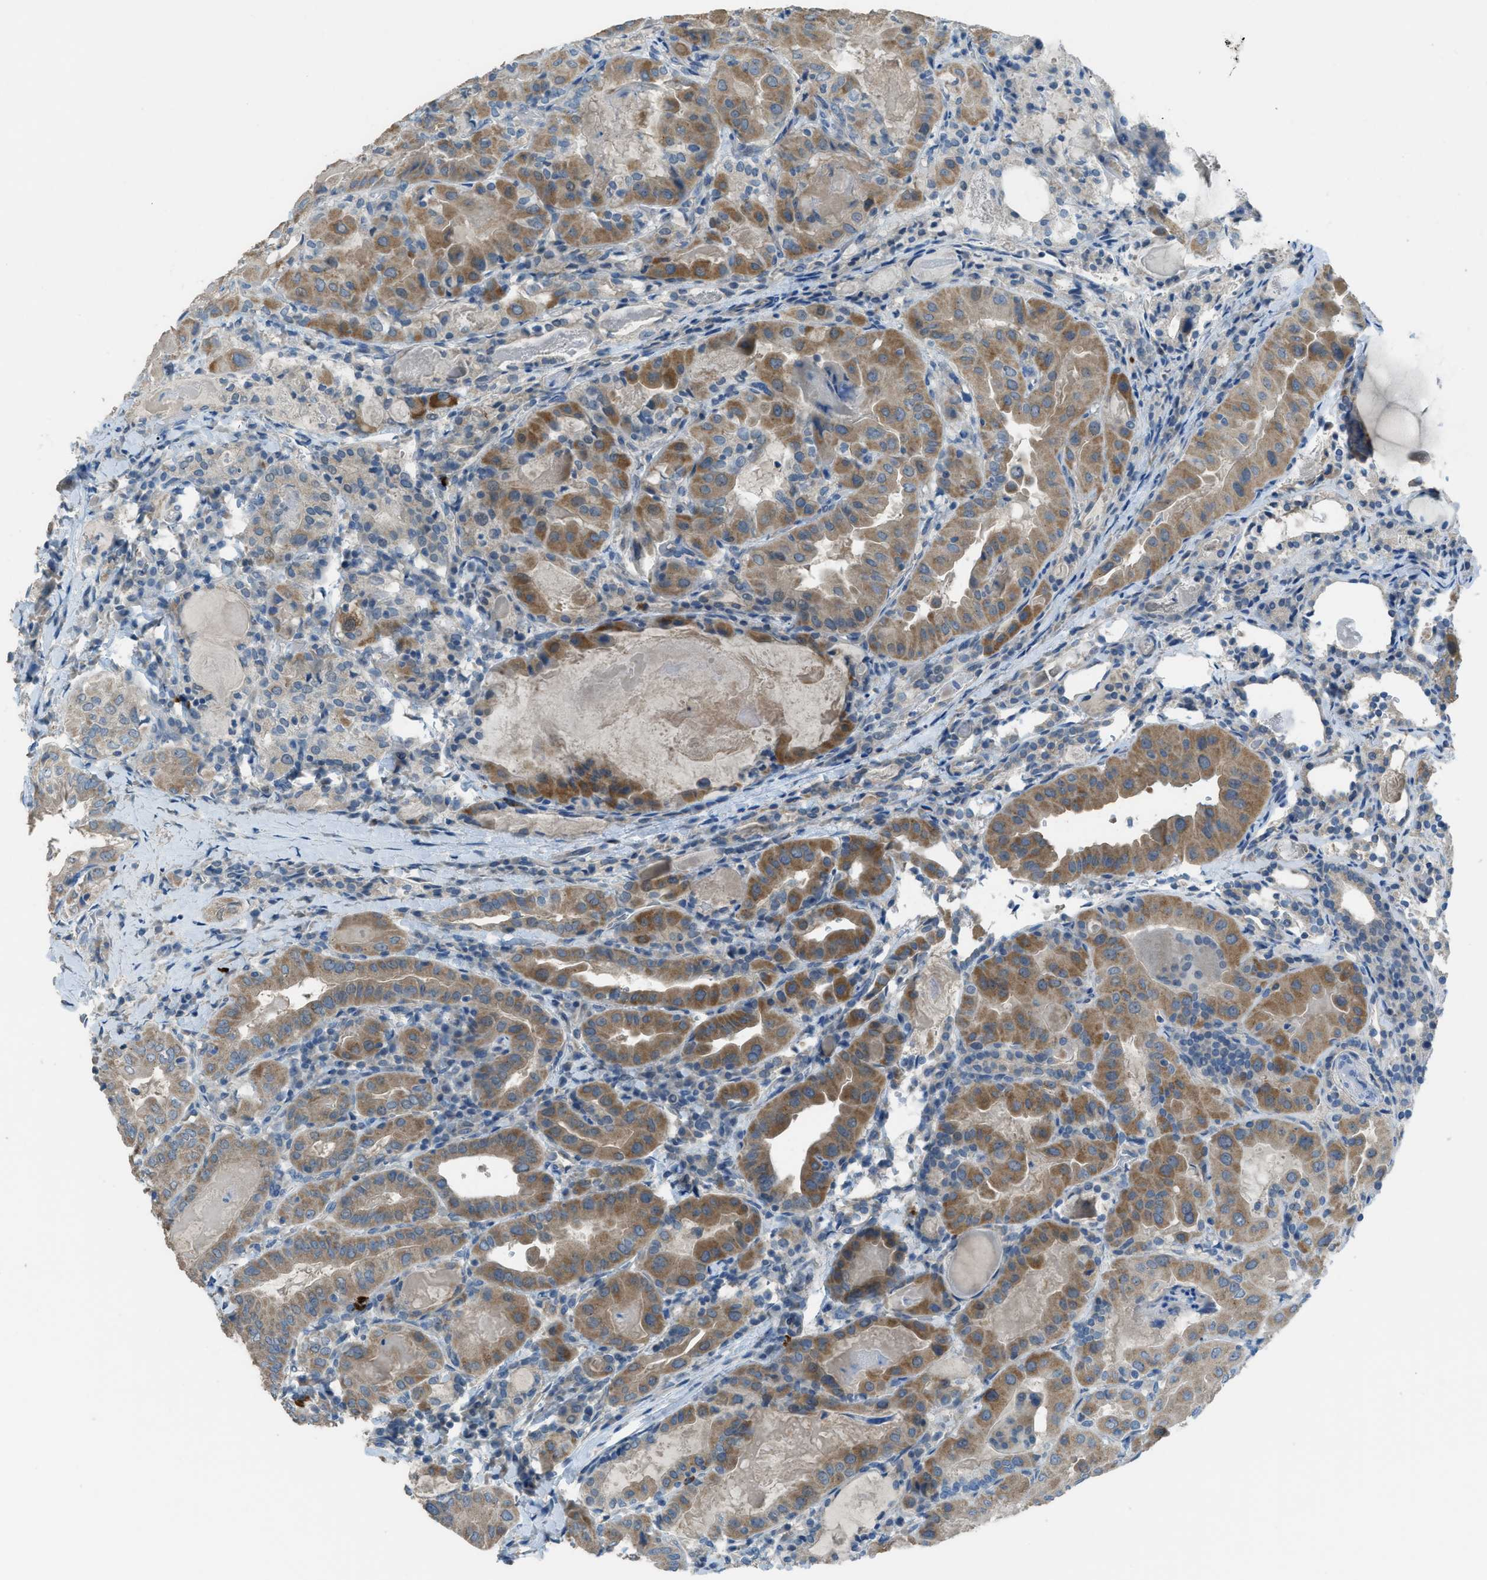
{"staining": {"intensity": "moderate", "quantity": ">75%", "location": "cytoplasmic/membranous"}, "tissue": "thyroid cancer", "cell_type": "Tumor cells", "image_type": "cancer", "snomed": [{"axis": "morphology", "description": "Papillary adenocarcinoma, NOS"}, {"axis": "topography", "description": "Thyroid gland"}], "caption": "A micrograph of human thyroid cancer (papillary adenocarcinoma) stained for a protein reveals moderate cytoplasmic/membranous brown staining in tumor cells.", "gene": "TIMD4", "patient": {"sex": "female", "age": 42}}